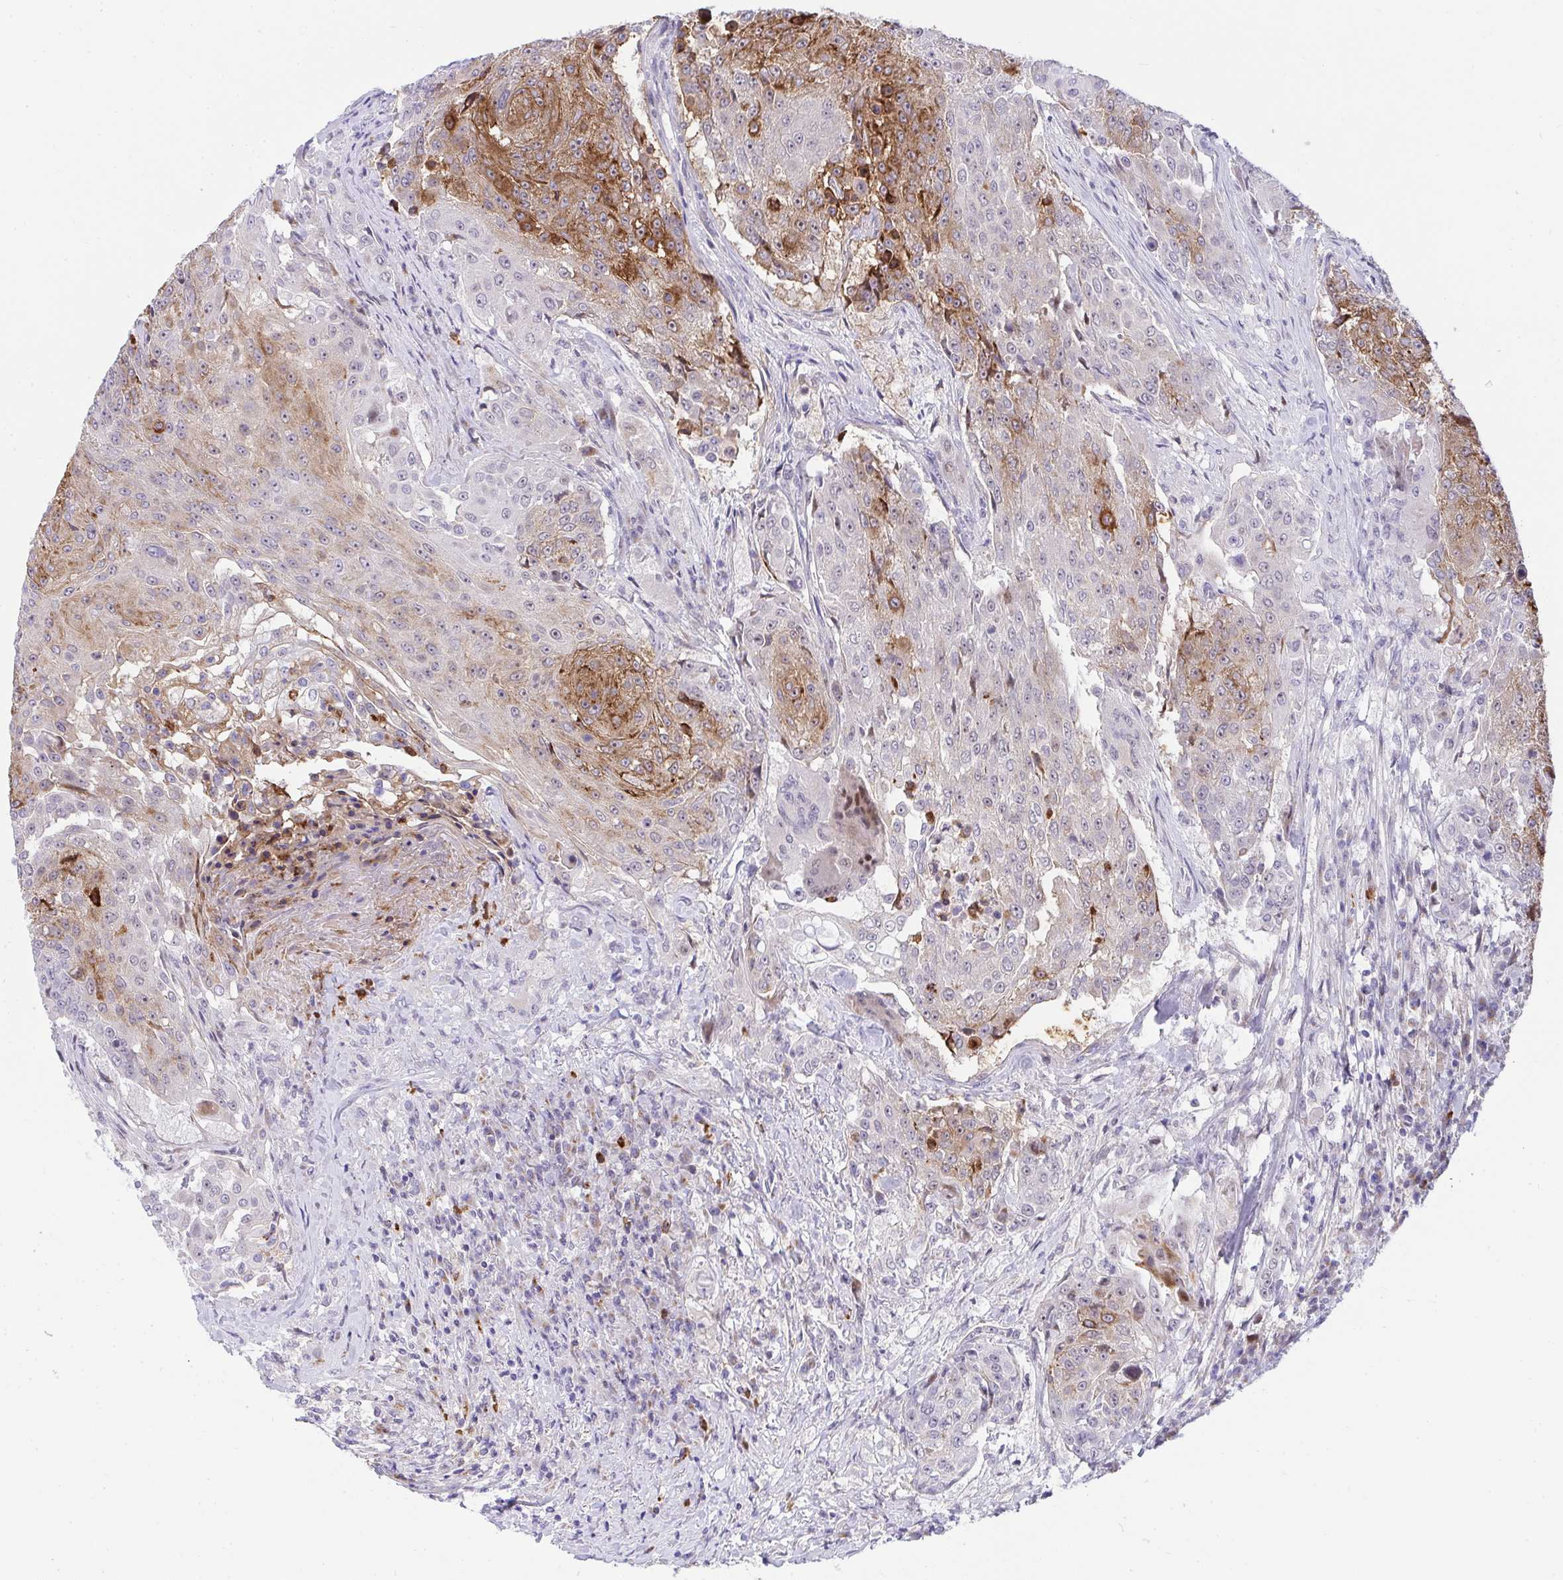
{"staining": {"intensity": "strong", "quantity": "<25%", "location": "cytoplasmic/membranous"}, "tissue": "urothelial cancer", "cell_type": "Tumor cells", "image_type": "cancer", "snomed": [{"axis": "morphology", "description": "Urothelial carcinoma, High grade"}, {"axis": "topography", "description": "Urinary bladder"}], "caption": "Human high-grade urothelial carcinoma stained for a protein (brown) exhibits strong cytoplasmic/membranous positive staining in about <25% of tumor cells.", "gene": "ZNF554", "patient": {"sex": "female", "age": 63}}